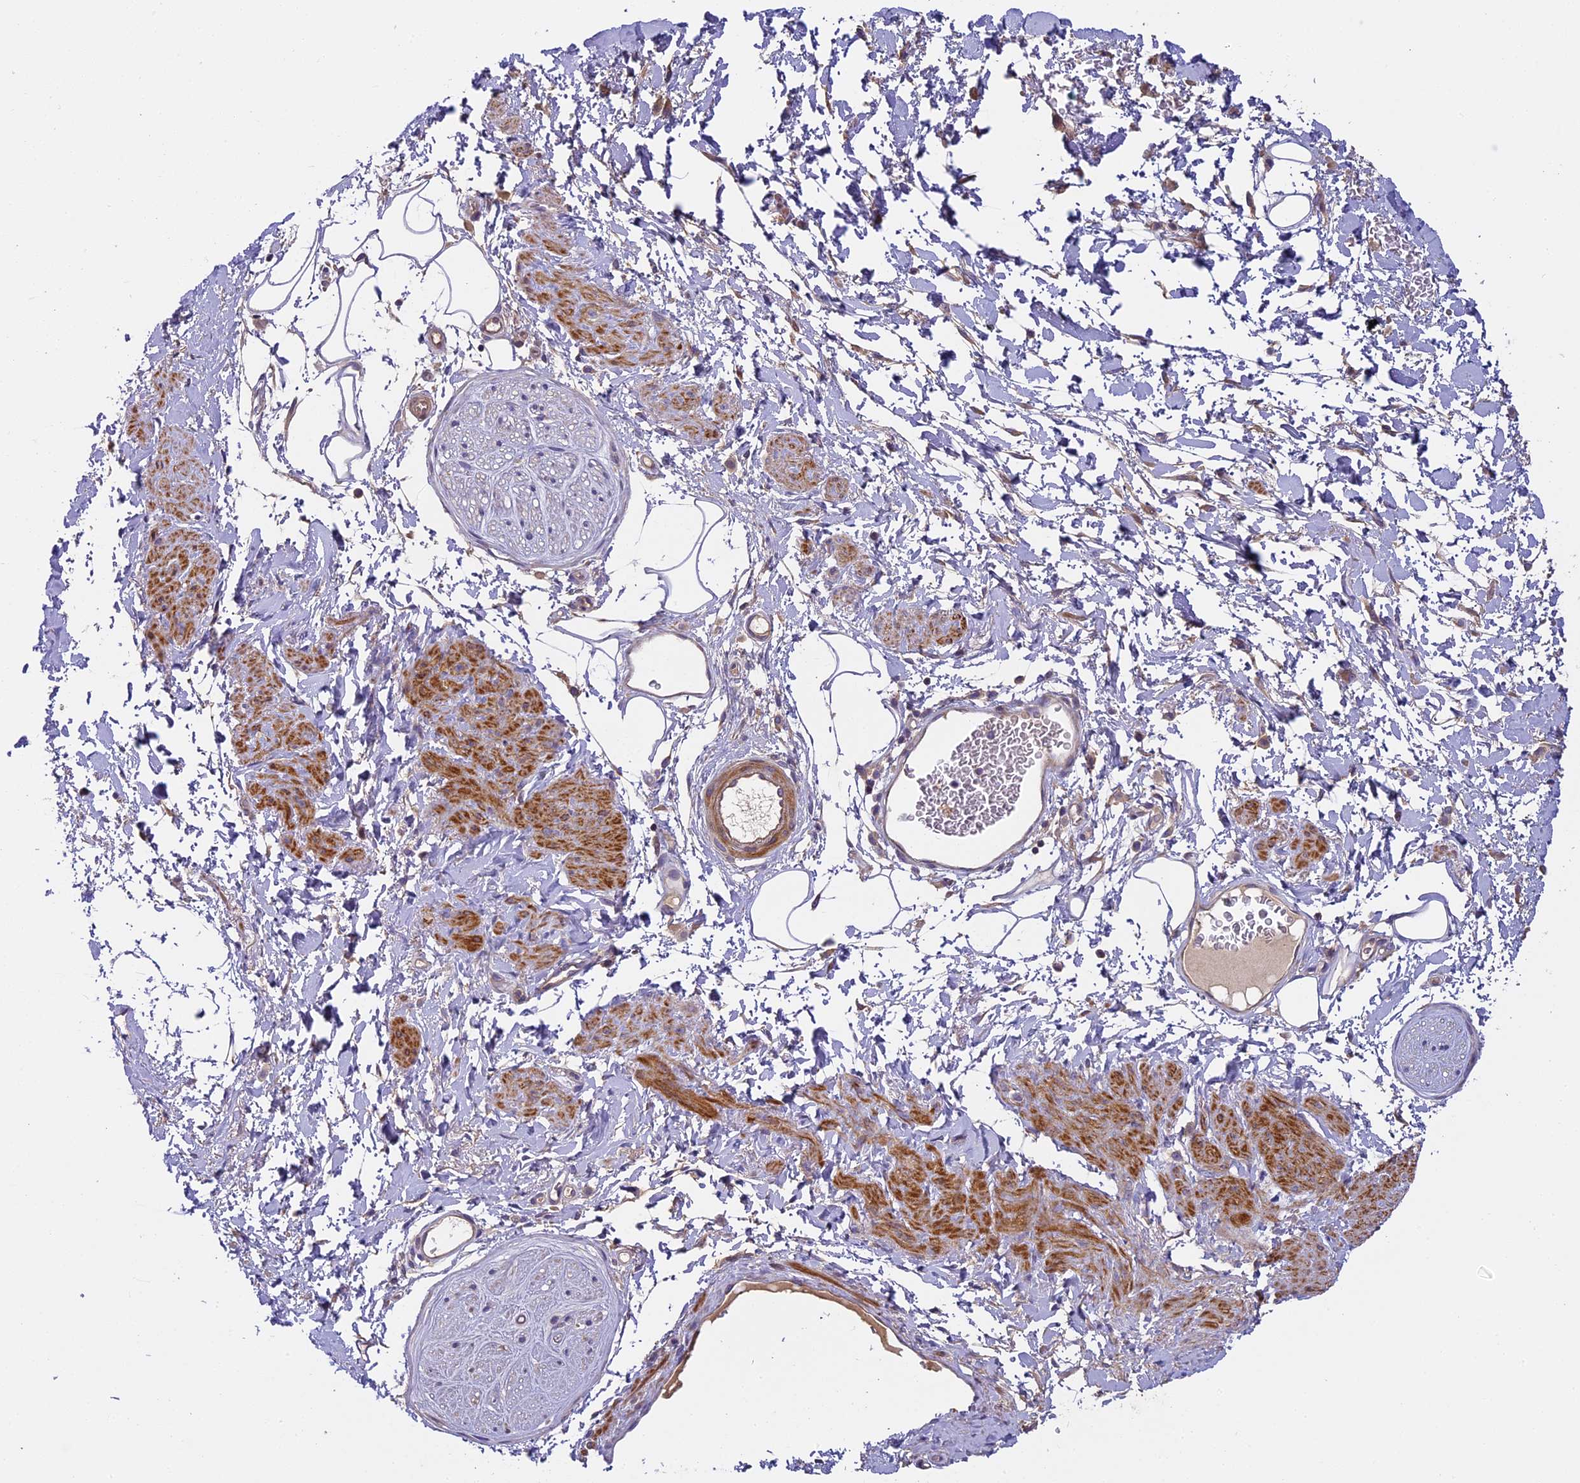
{"staining": {"intensity": "negative", "quantity": "none", "location": "none"}, "tissue": "adipose tissue", "cell_type": "Adipocytes", "image_type": "normal", "snomed": [{"axis": "morphology", "description": "Normal tissue, NOS"}, {"axis": "morphology", "description": "Adenocarcinoma, NOS"}, {"axis": "topography", "description": "Rectum"}, {"axis": "topography", "description": "Vagina"}, {"axis": "topography", "description": "Peripheral nerve tissue"}], "caption": "Protein analysis of normal adipose tissue displays no significant positivity in adipocytes.", "gene": "FAM98C", "patient": {"sex": "female", "age": 71}}